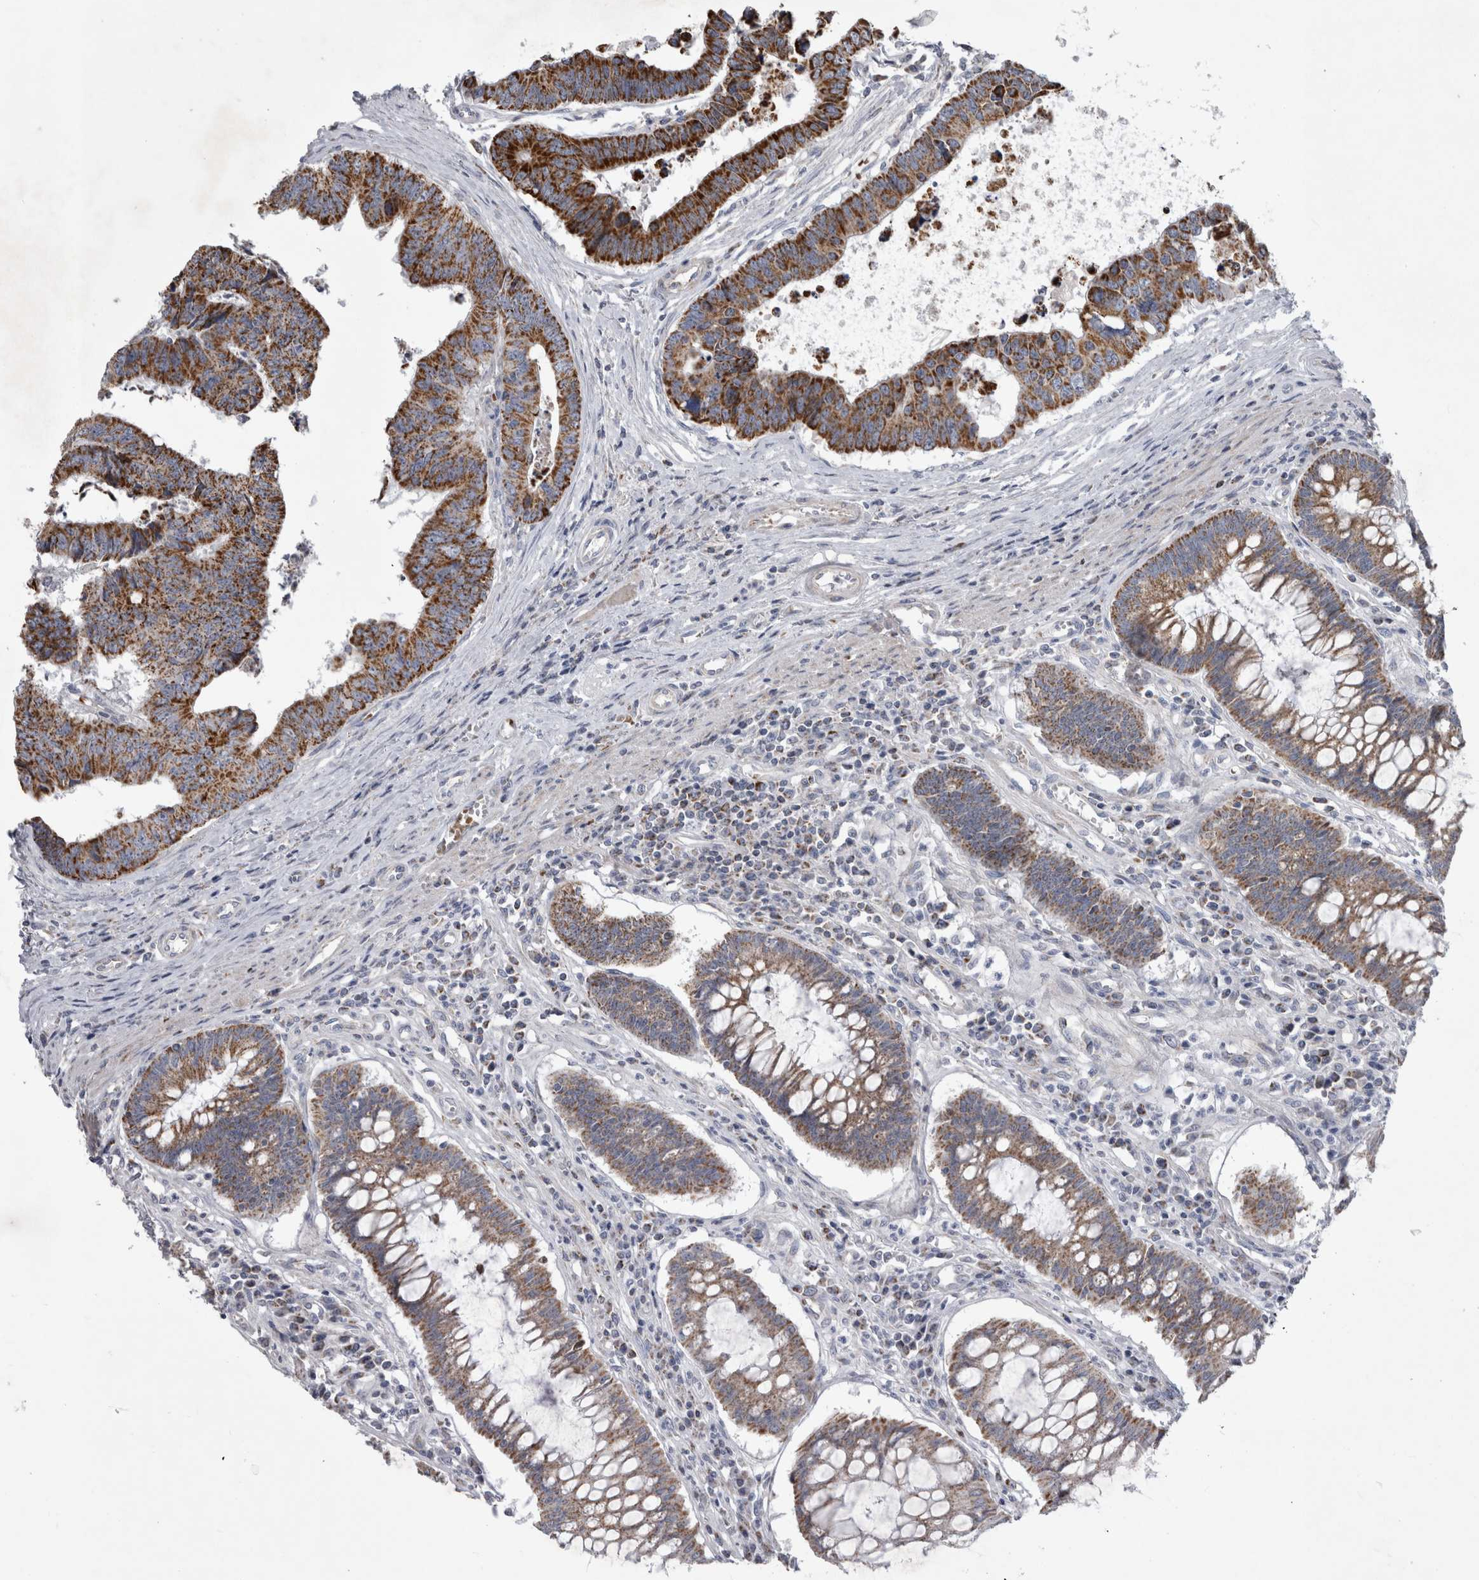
{"staining": {"intensity": "strong", "quantity": ">75%", "location": "cytoplasmic/membranous"}, "tissue": "colorectal cancer", "cell_type": "Tumor cells", "image_type": "cancer", "snomed": [{"axis": "morphology", "description": "Adenocarcinoma, NOS"}, {"axis": "topography", "description": "Rectum"}], "caption": "This is a photomicrograph of immunohistochemistry (IHC) staining of adenocarcinoma (colorectal), which shows strong staining in the cytoplasmic/membranous of tumor cells.", "gene": "HDHD3", "patient": {"sex": "male", "age": 84}}